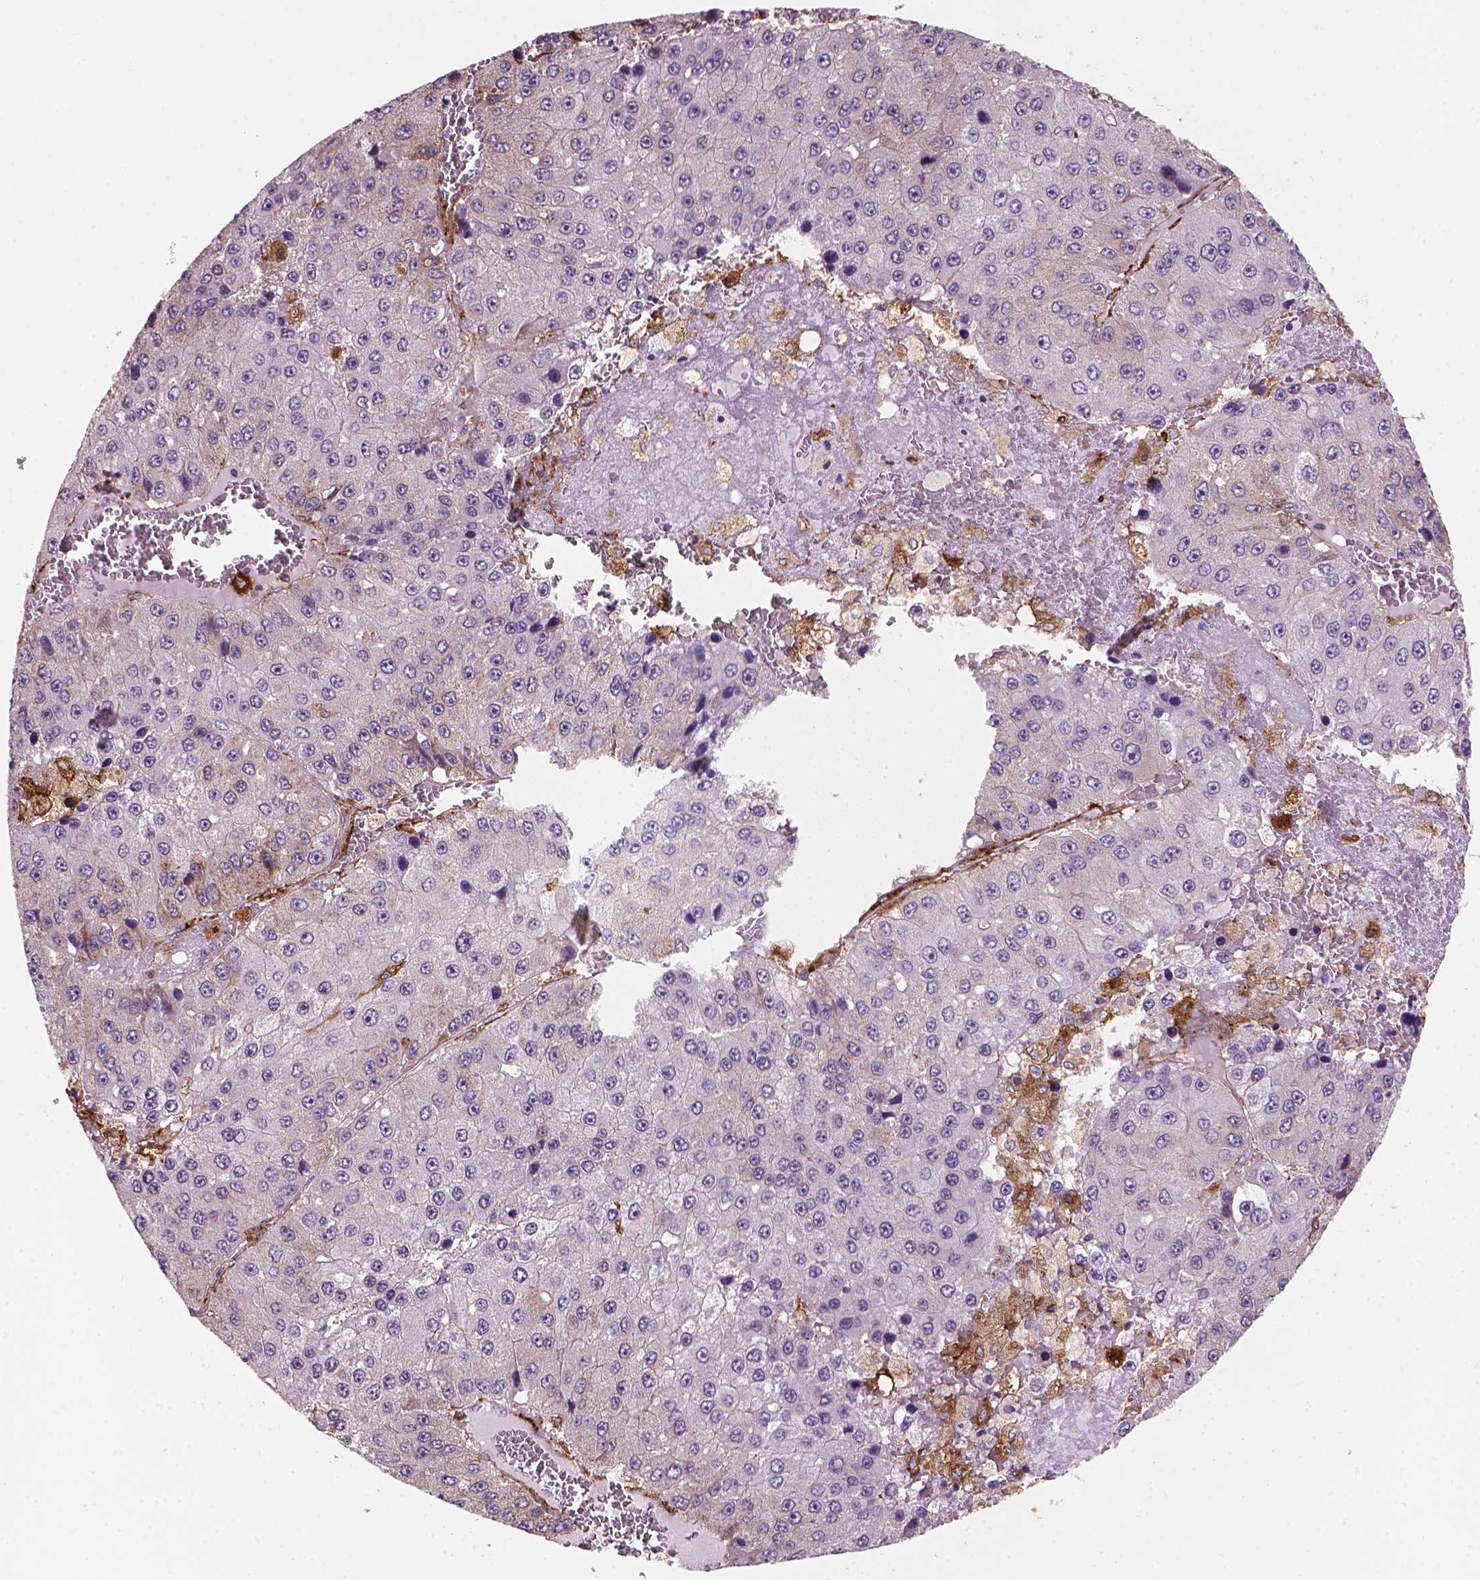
{"staining": {"intensity": "negative", "quantity": "none", "location": "none"}, "tissue": "liver cancer", "cell_type": "Tumor cells", "image_type": "cancer", "snomed": [{"axis": "morphology", "description": "Carcinoma, Hepatocellular, NOS"}, {"axis": "topography", "description": "Liver"}], "caption": "The micrograph demonstrates no significant expression in tumor cells of liver hepatocellular carcinoma. (Stains: DAB immunohistochemistry with hematoxylin counter stain, Microscopy: brightfield microscopy at high magnification).", "gene": "MARCKS", "patient": {"sex": "female", "age": 73}}